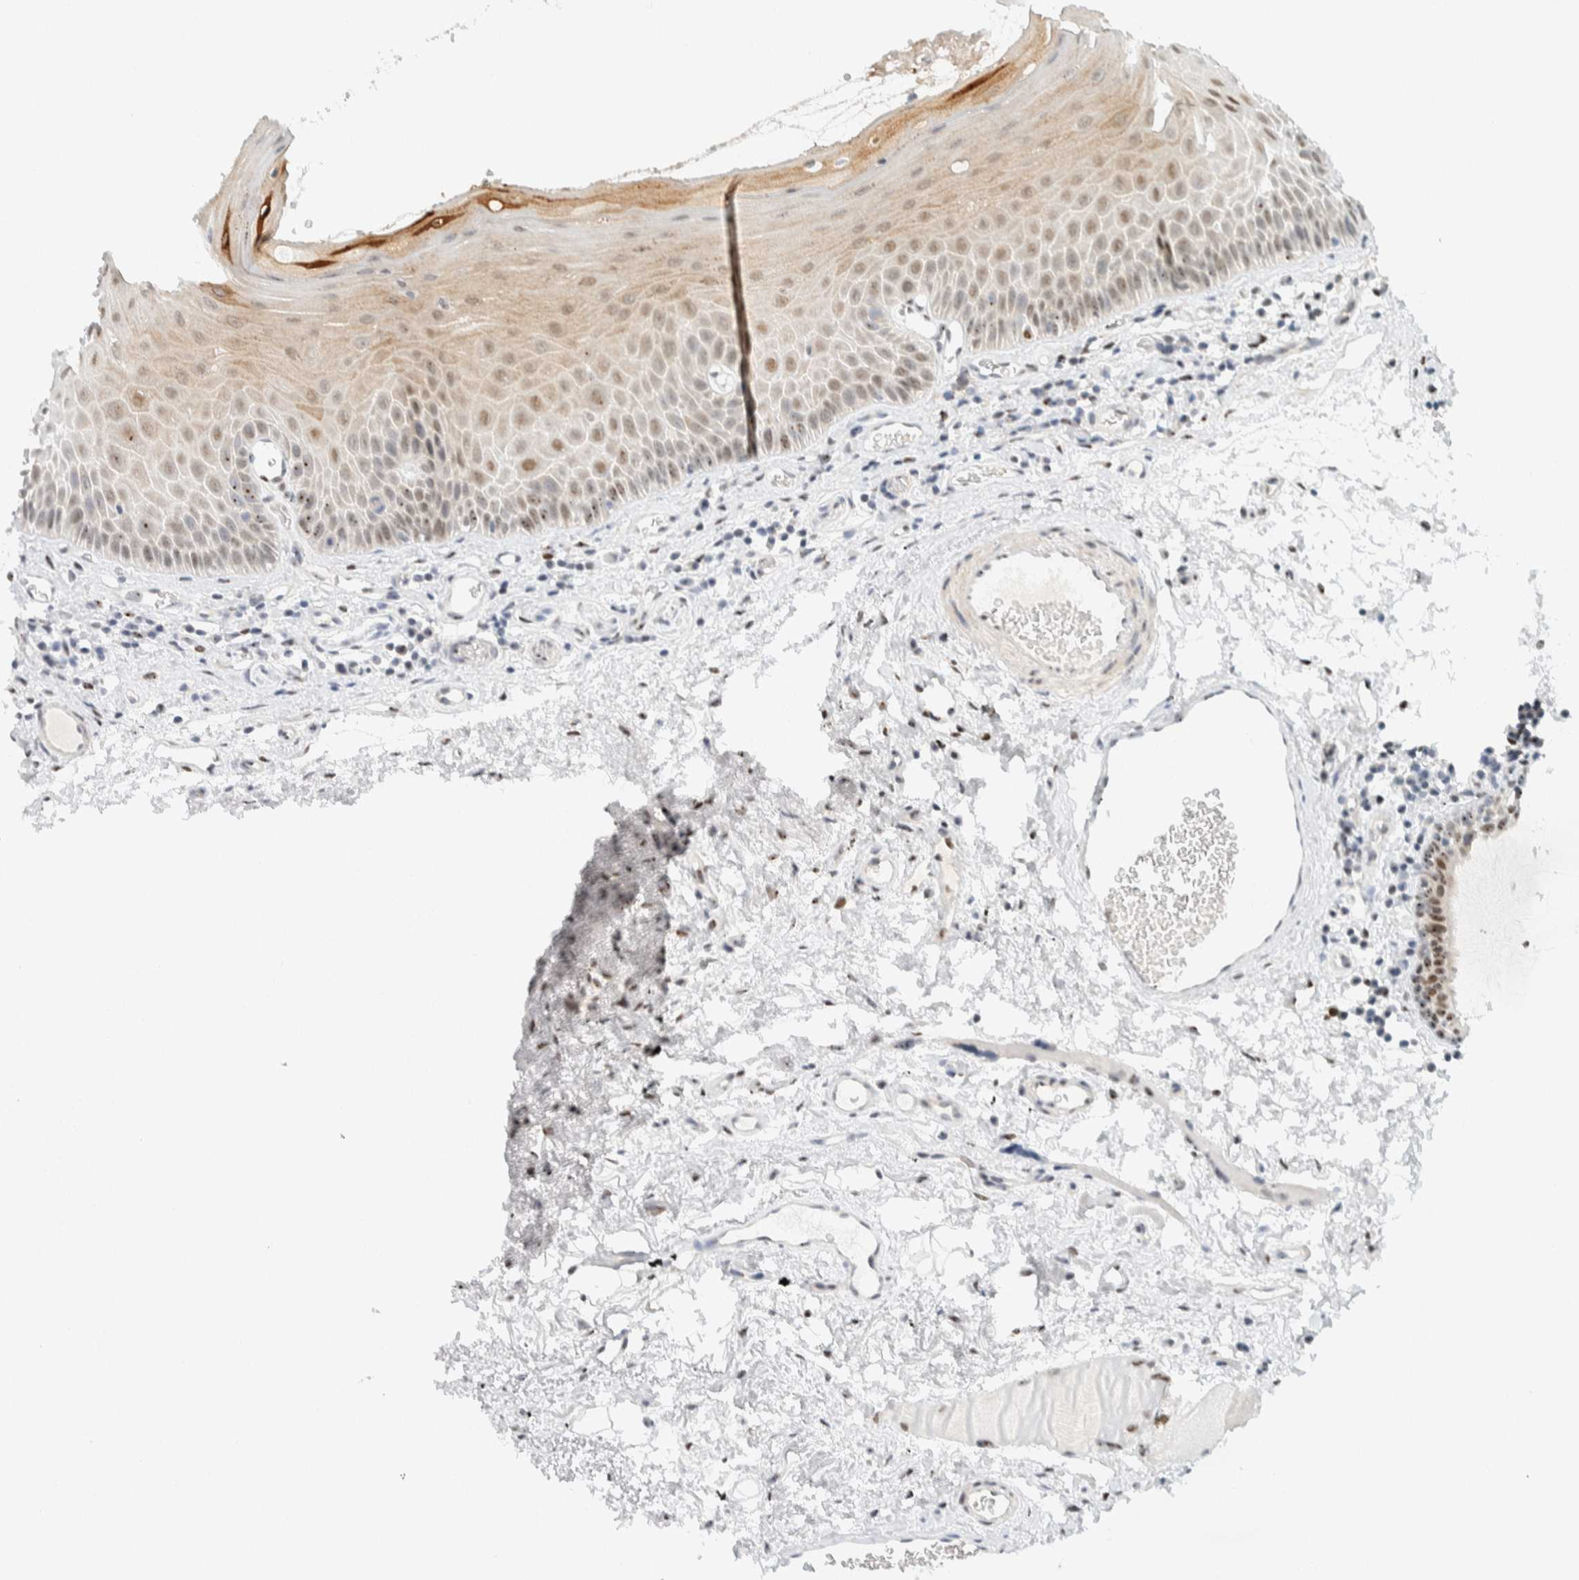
{"staining": {"intensity": "moderate", "quantity": ">75%", "location": "nuclear"}, "tissue": "oral mucosa", "cell_type": "Squamous epithelial cells", "image_type": "normal", "snomed": [{"axis": "morphology", "description": "Normal tissue, NOS"}, {"axis": "topography", "description": "Skeletal muscle"}, {"axis": "topography", "description": "Oral tissue"}, {"axis": "topography", "description": "Peripheral nerve tissue"}], "caption": "Protein expression analysis of normal human oral mucosa reveals moderate nuclear positivity in about >75% of squamous epithelial cells.", "gene": "ZNF683", "patient": {"sex": "female", "age": 84}}